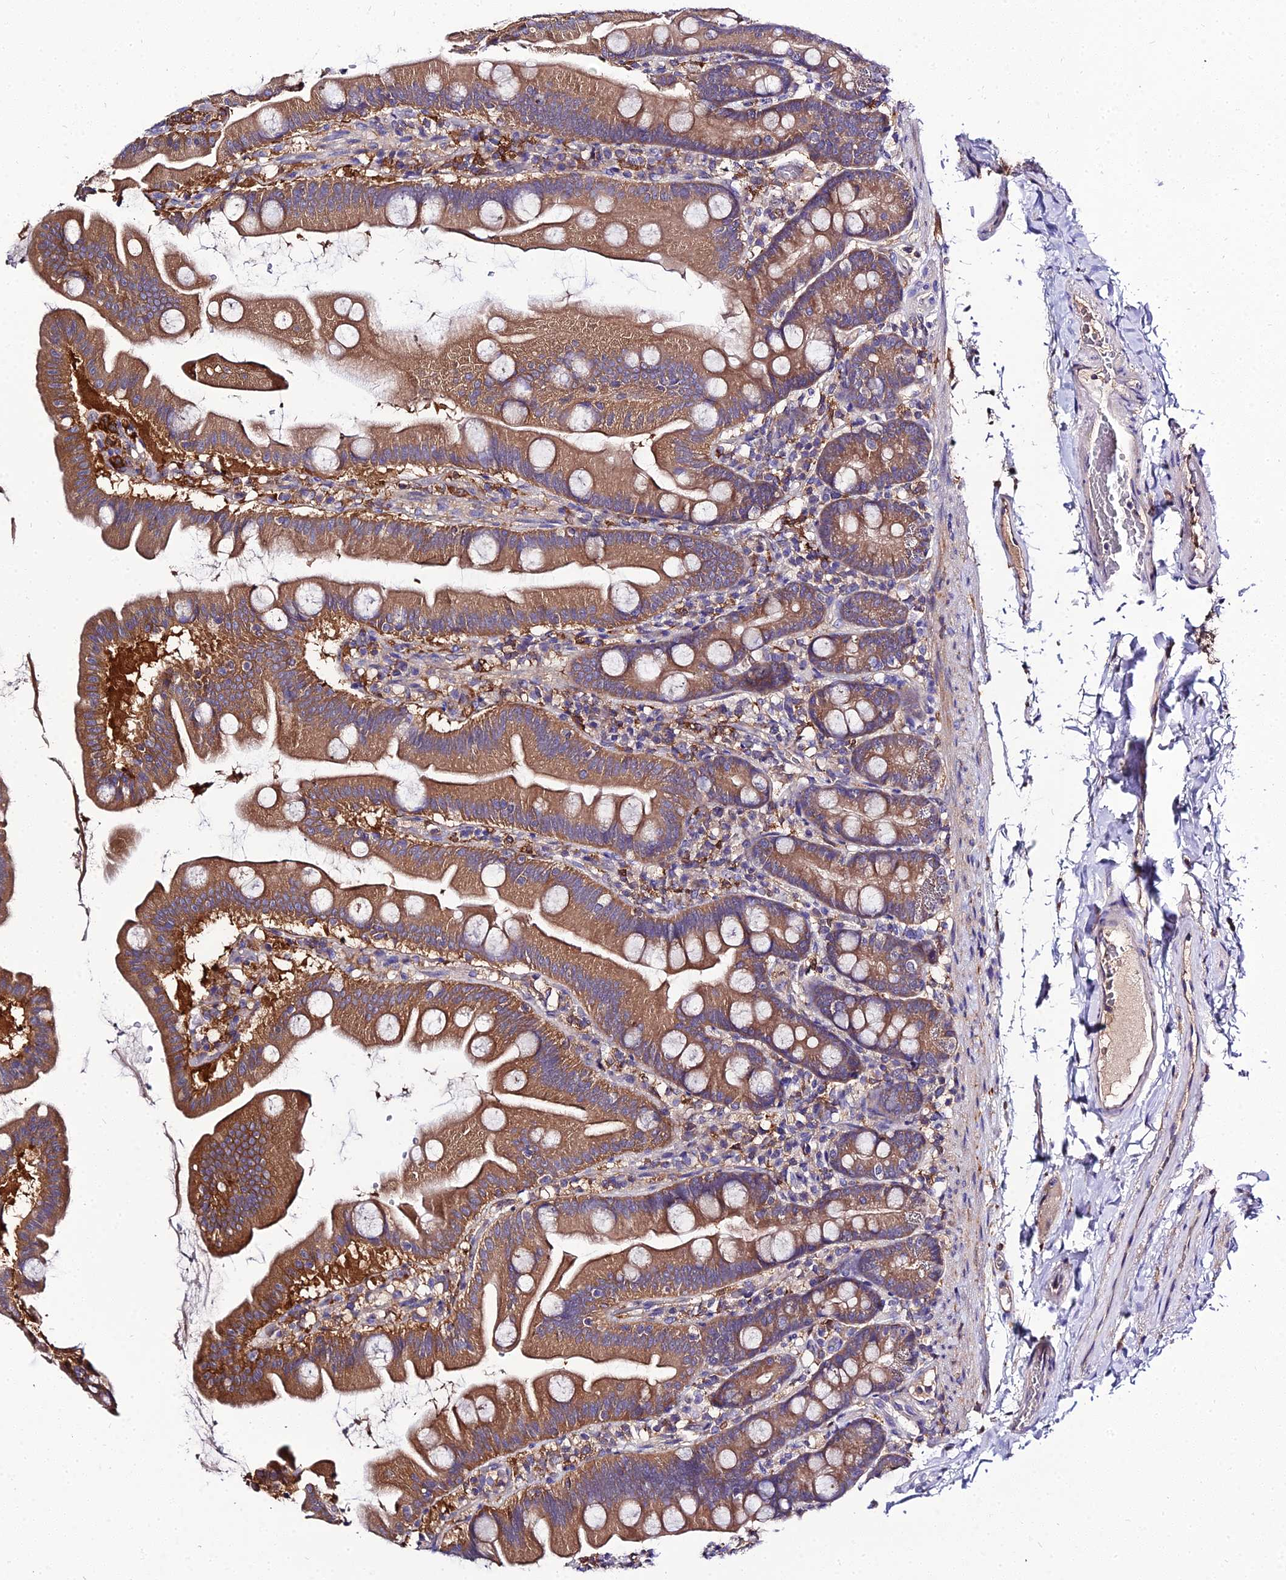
{"staining": {"intensity": "moderate", "quantity": ">75%", "location": "cytoplasmic/membranous"}, "tissue": "small intestine", "cell_type": "Glandular cells", "image_type": "normal", "snomed": [{"axis": "morphology", "description": "Normal tissue, NOS"}, {"axis": "topography", "description": "Small intestine"}], "caption": "High-magnification brightfield microscopy of benign small intestine stained with DAB (3,3'-diaminobenzidine) (brown) and counterstained with hematoxylin (blue). glandular cells exhibit moderate cytoplasmic/membranous expression is present in about>75% of cells.", "gene": "C2orf69", "patient": {"sex": "female", "age": 68}}